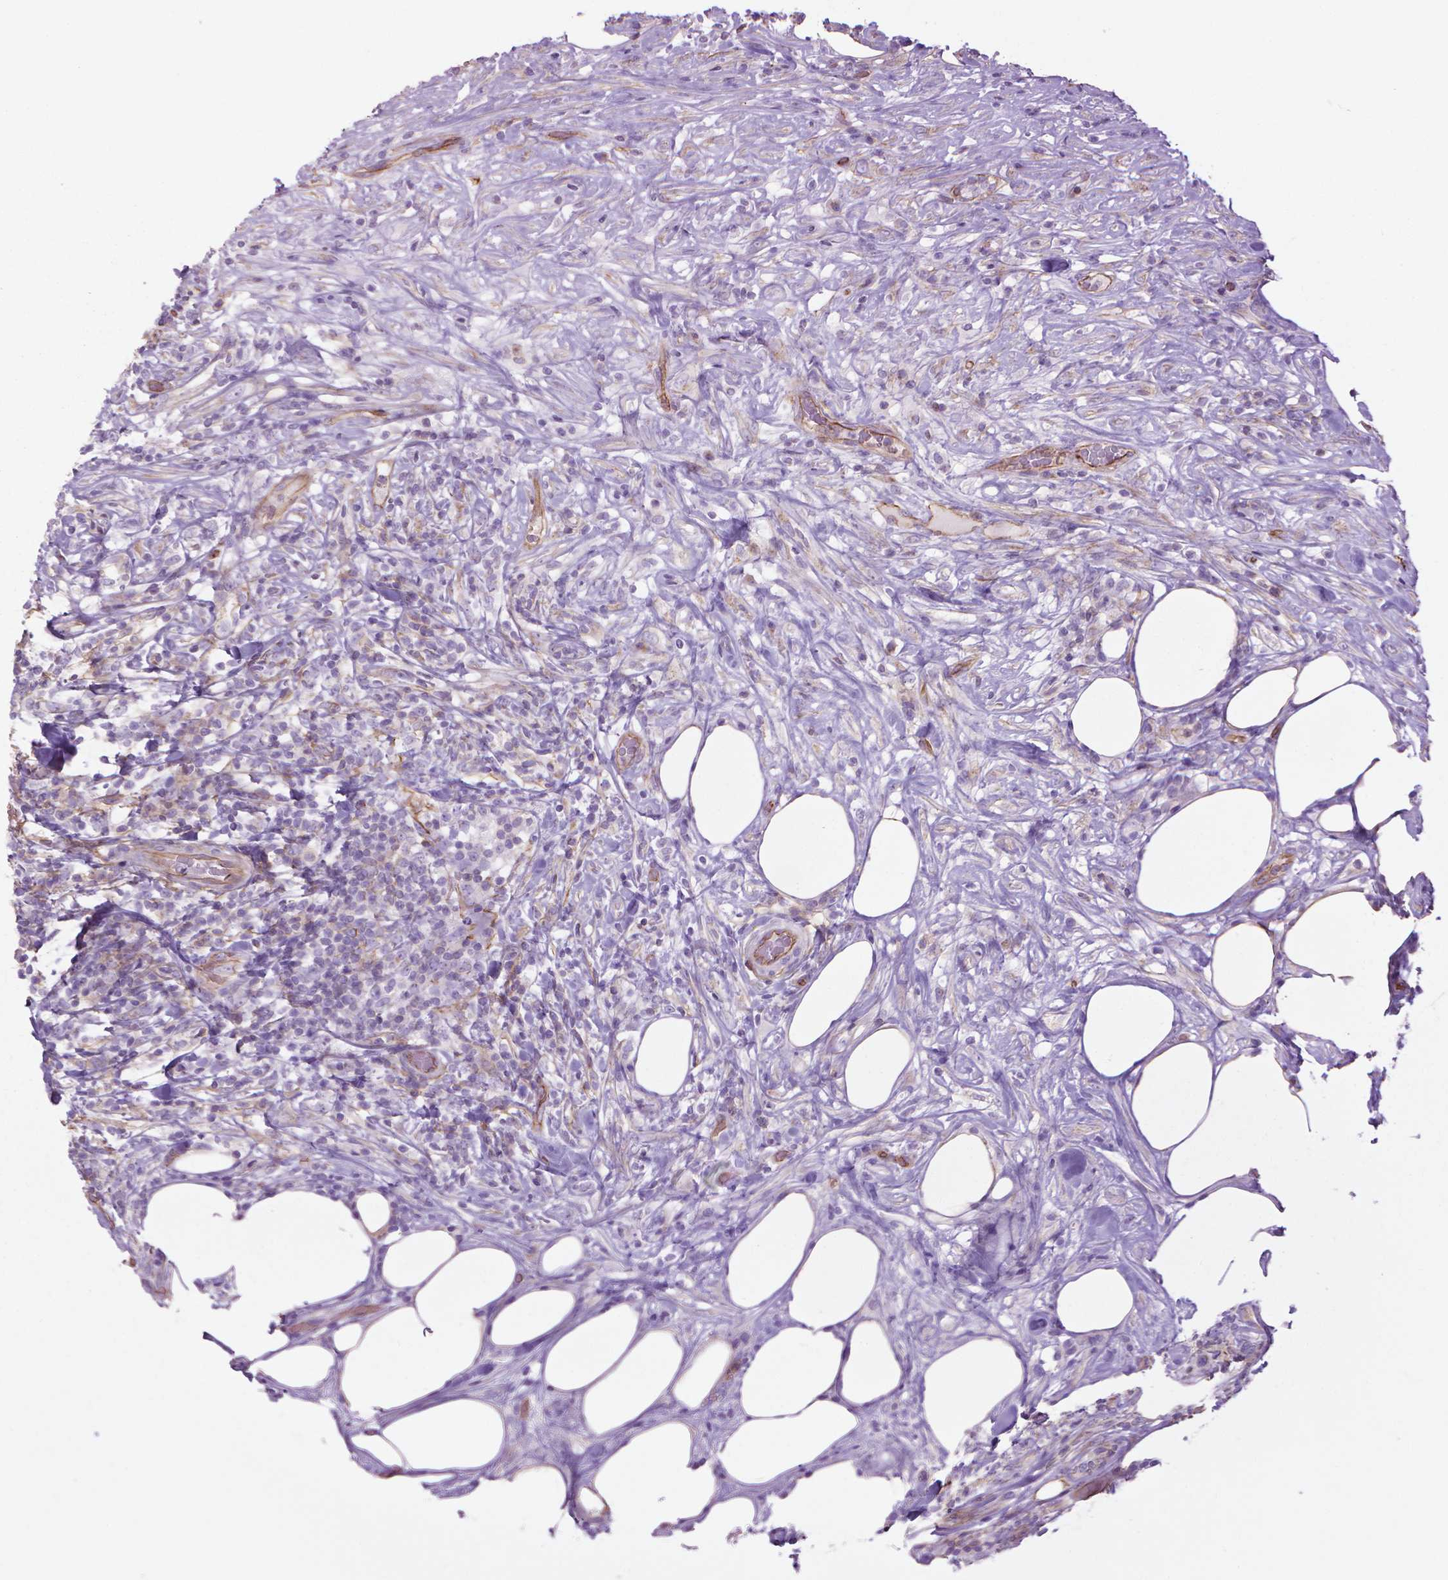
{"staining": {"intensity": "negative", "quantity": "none", "location": "none"}, "tissue": "lymphoma", "cell_type": "Tumor cells", "image_type": "cancer", "snomed": [{"axis": "morphology", "description": "Malignant lymphoma, non-Hodgkin's type, High grade"}, {"axis": "topography", "description": "Lymph node"}], "caption": "High-grade malignant lymphoma, non-Hodgkin's type was stained to show a protein in brown. There is no significant positivity in tumor cells. (DAB immunohistochemistry, high magnification).", "gene": "TENT5A", "patient": {"sex": "female", "age": 84}}